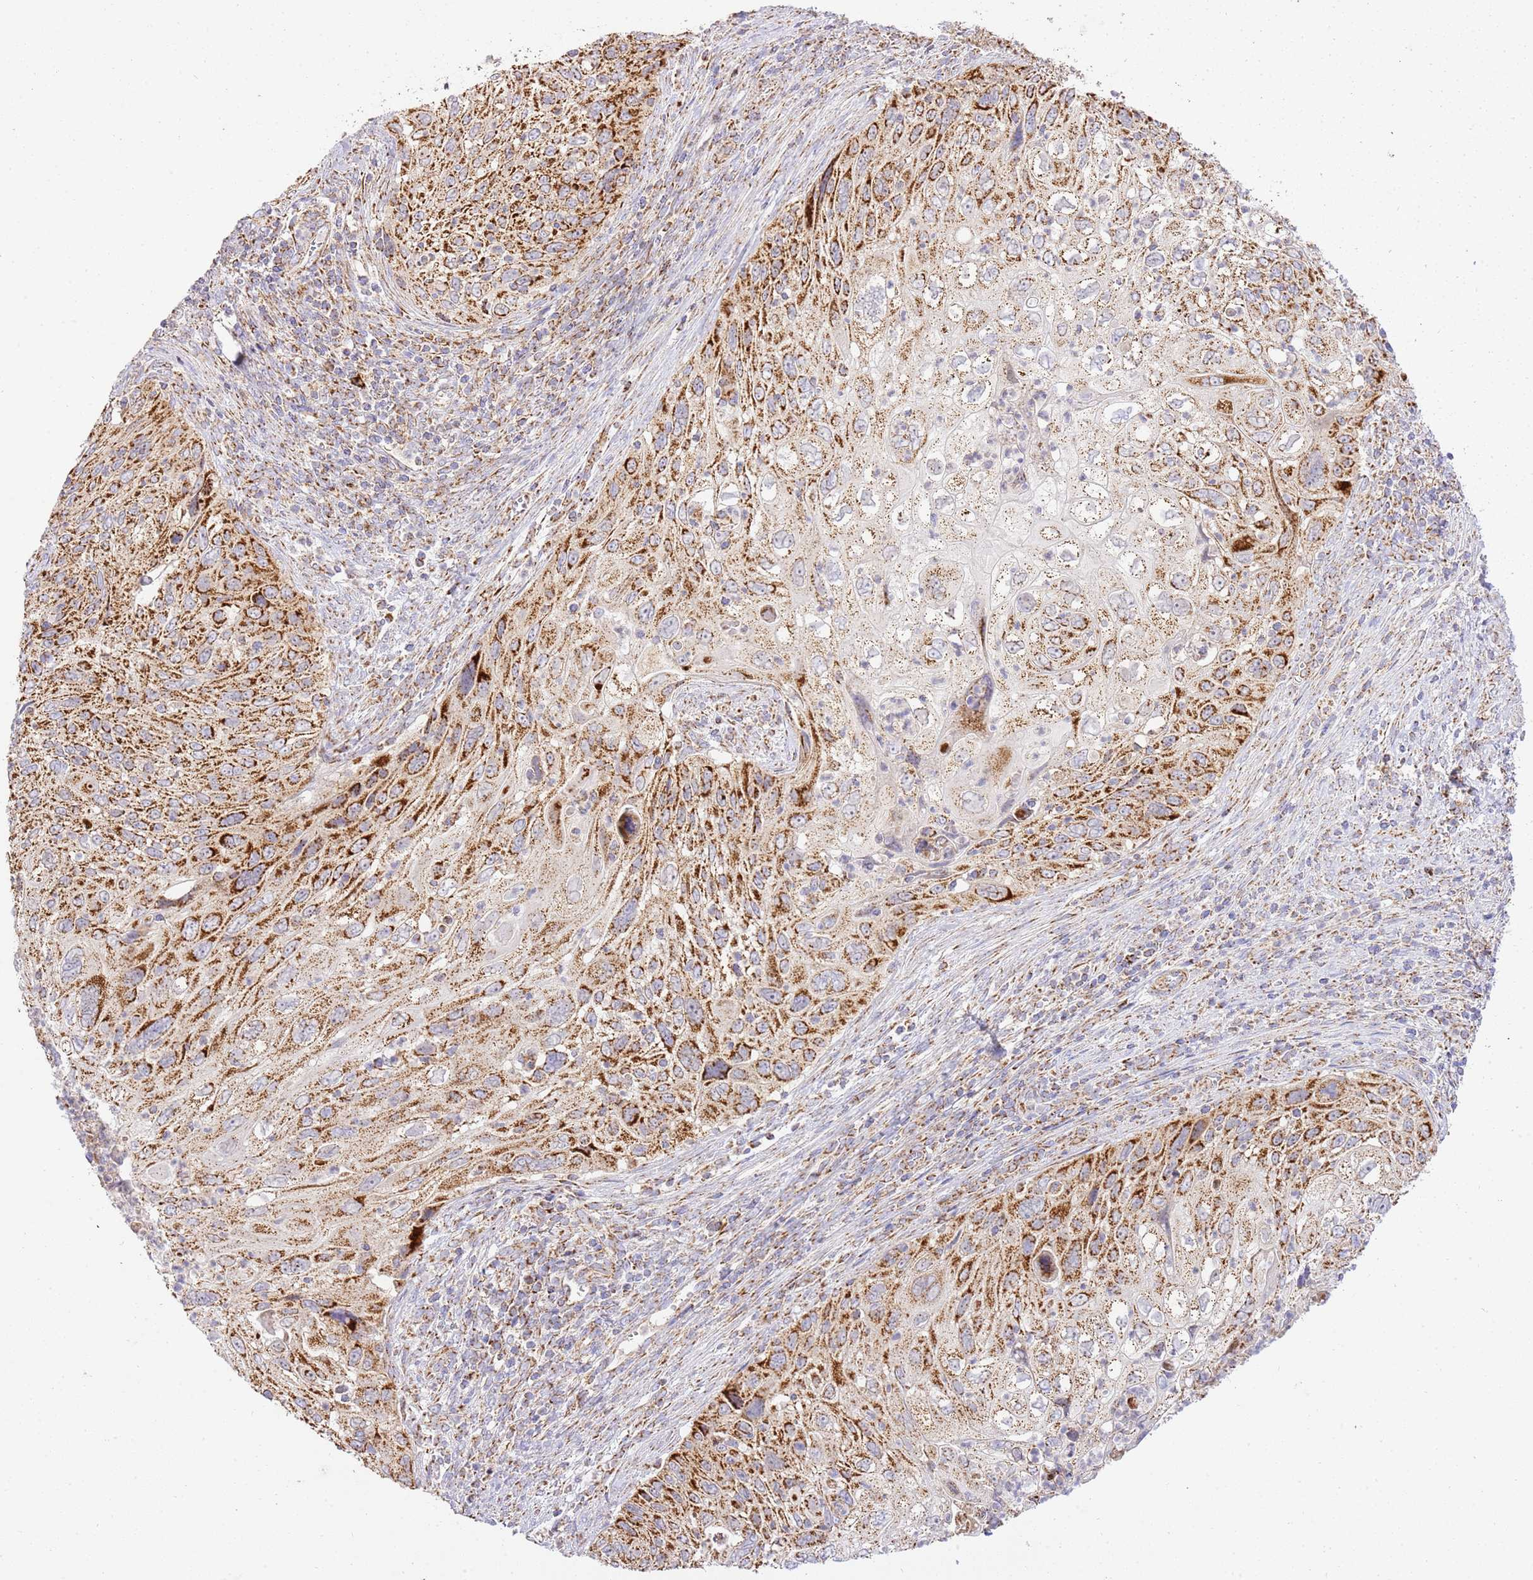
{"staining": {"intensity": "strong", "quantity": ">75%", "location": "cytoplasmic/membranous"}, "tissue": "cervical cancer", "cell_type": "Tumor cells", "image_type": "cancer", "snomed": [{"axis": "morphology", "description": "Squamous cell carcinoma, NOS"}, {"axis": "topography", "description": "Cervix"}], "caption": "High-magnification brightfield microscopy of cervical cancer stained with DAB (brown) and counterstained with hematoxylin (blue). tumor cells exhibit strong cytoplasmic/membranous staining is present in approximately>75% of cells.", "gene": "ZBTB39", "patient": {"sex": "female", "age": 70}}